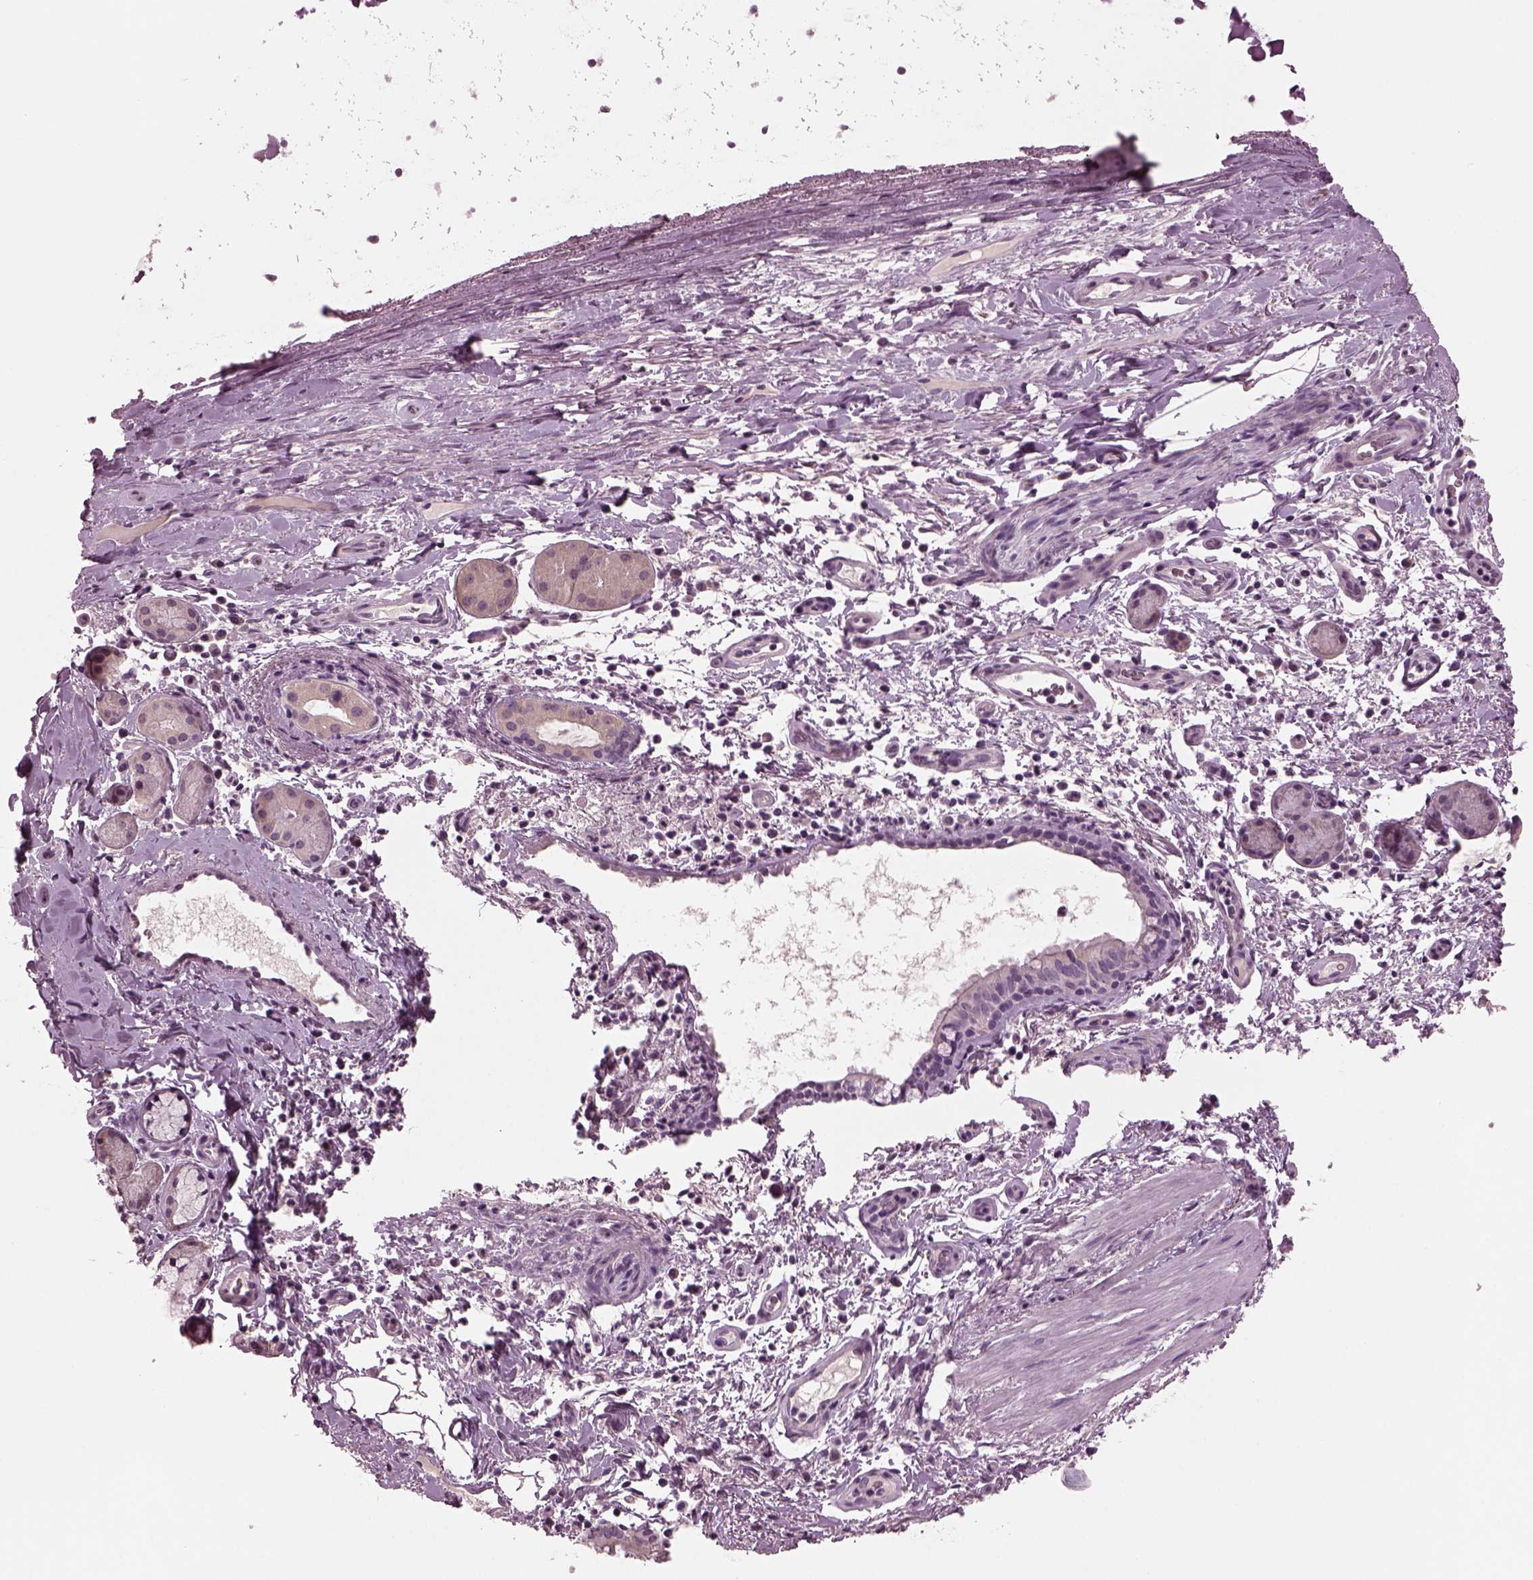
{"staining": {"intensity": "negative", "quantity": "none", "location": "none"}, "tissue": "bronchus", "cell_type": "Respiratory epithelial cells", "image_type": "normal", "snomed": [{"axis": "morphology", "description": "Normal tissue, NOS"}, {"axis": "topography", "description": "Bronchus"}], "caption": "Immunohistochemistry (IHC) histopathology image of unremarkable bronchus: human bronchus stained with DAB (3,3'-diaminobenzidine) reveals no significant protein staining in respiratory epithelial cells. The staining is performed using DAB brown chromogen with nuclei counter-stained in using hematoxylin.", "gene": "CLCN4", "patient": {"sex": "female", "age": 64}}